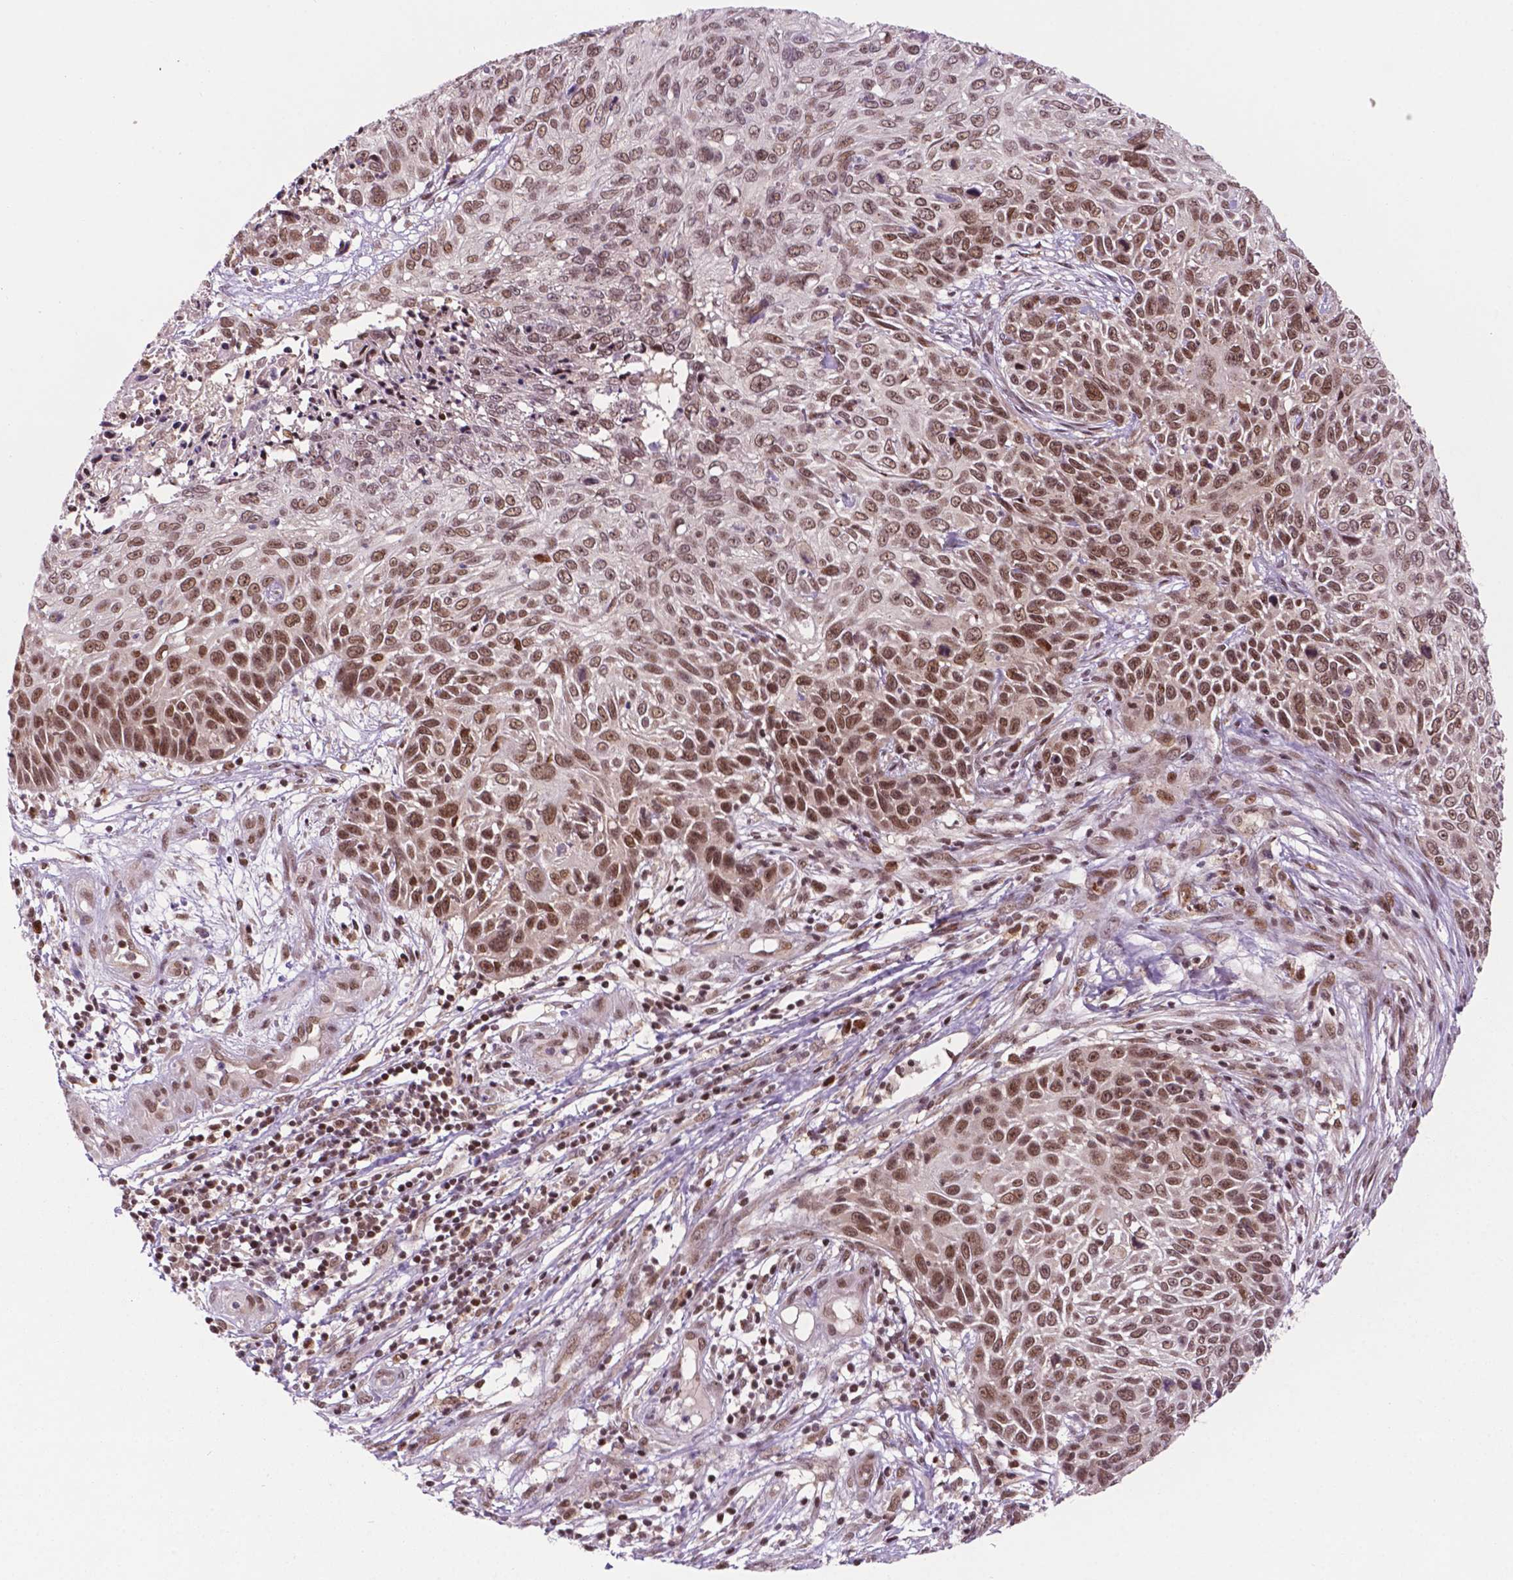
{"staining": {"intensity": "moderate", "quantity": ">75%", "location": "nuclear"}, "tissue": "skin cancer", "cell_type": "Tumor cells", "image_type": "cancer", "snomed": [{"axis": "morphology", "description": "Squamous cell carcinoma, NOS"}, {"axis": "topography", "description": "Skin"}], "caption": "A brown stain highlights moderate nuclear positivity of a protein in skin cancer tumor cells. (brown staining indicates protein expression, while blue staining denotes nuclei).", "gene": "PER2", "patient": {"sex": "male", "age": 92}}